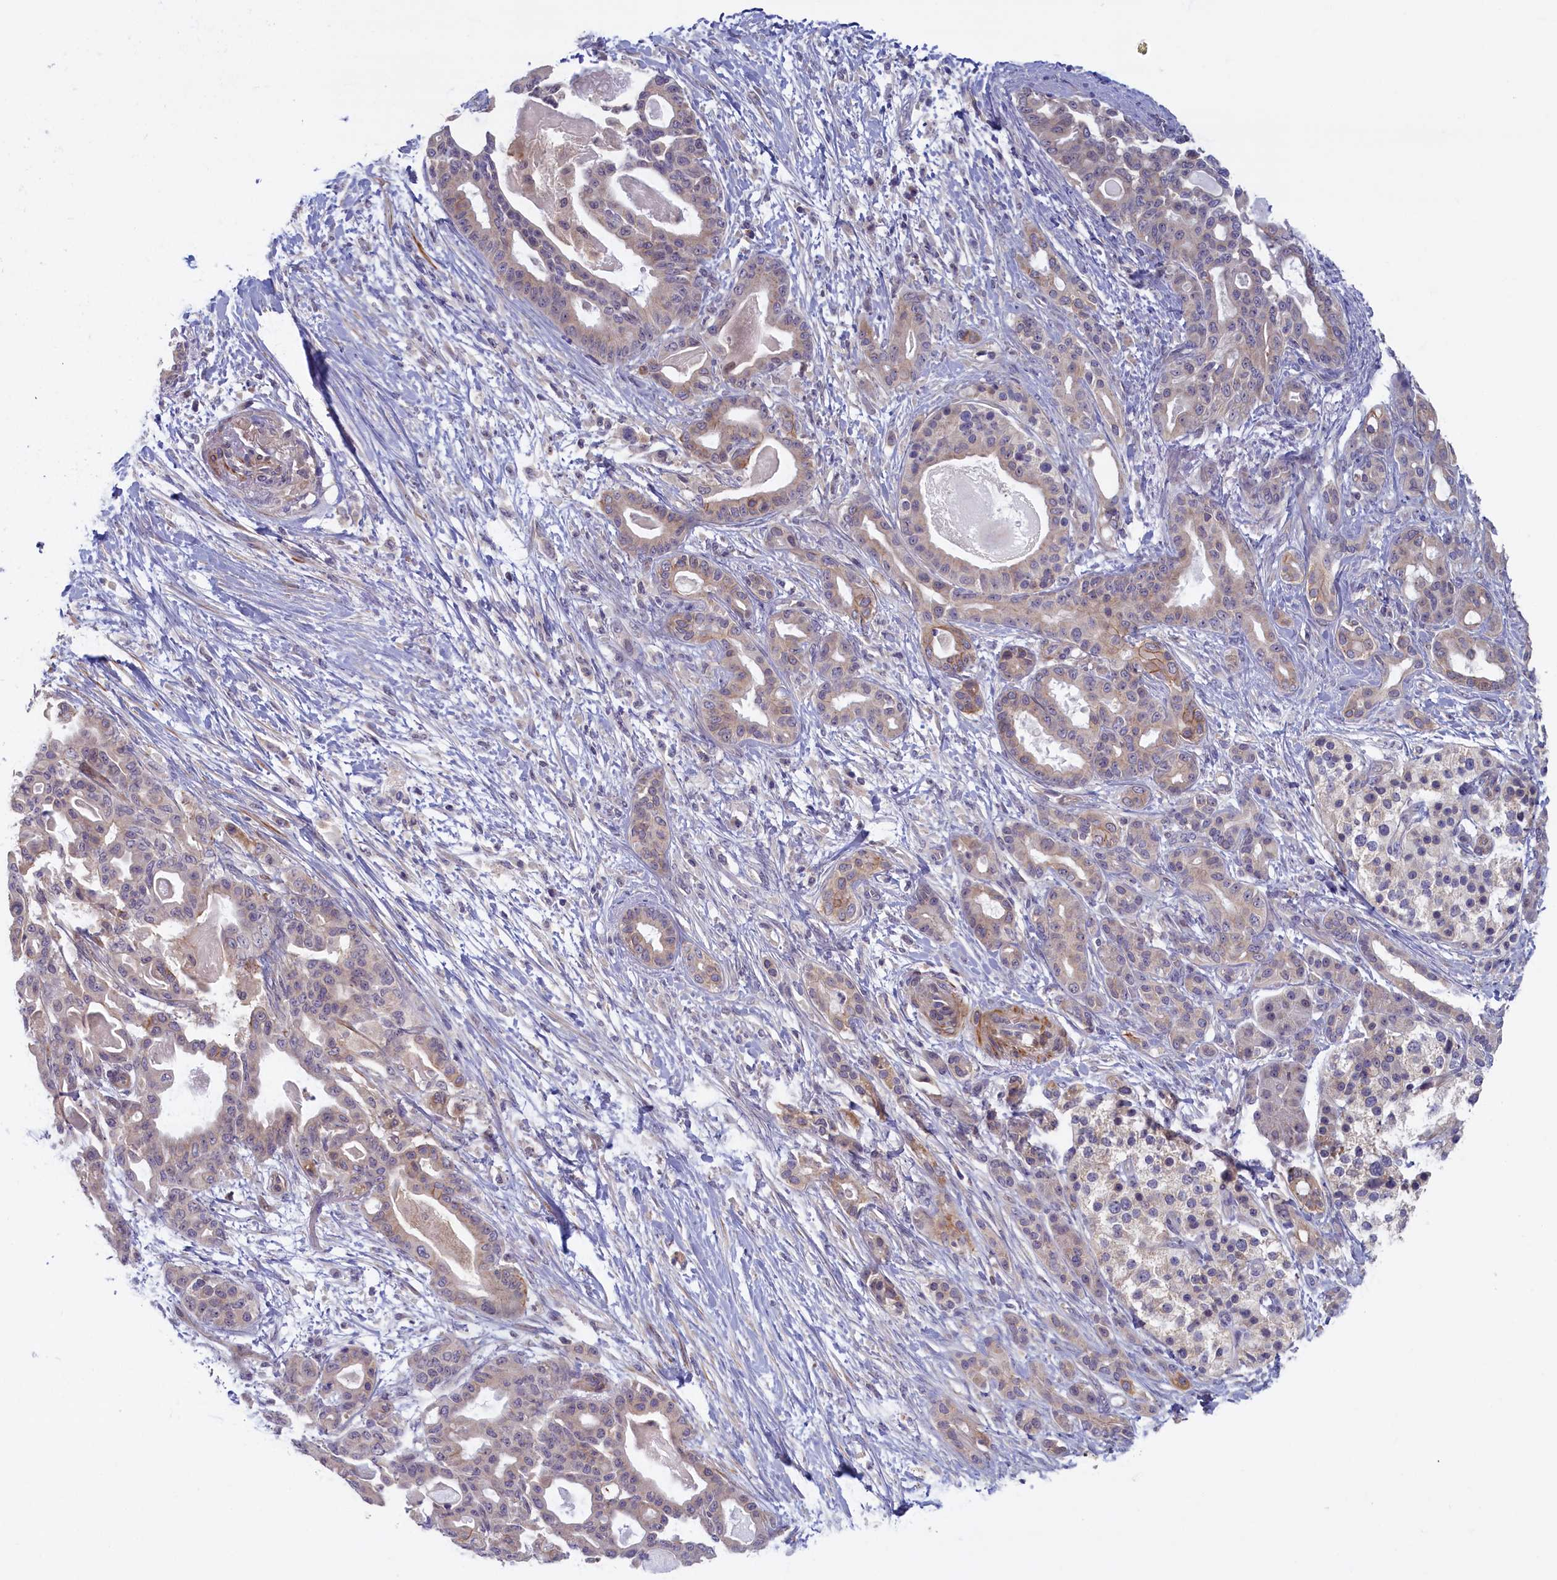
{"staining": {"intensity": "weak", "quantity": ">75%", "location": "cytoplasmic/membranous"}, "tissue": "pancreatic cancer", "cell_type": "Tumor cells", "image_type": "cancer", "snomed": [{"axis": "morphology", "description": "Adenocarcinoma, NOS"}, {"axis": "topography", "description": "Pancreas"}], "caption": "Protein expression analysis of pancreatic cancer (adenocarcinoma) displays weak cytoplasmic/membranous expression in approximately >75% of tumor cells. Using DAB (brown) and hematoxylin (blue) stains, captured at high magnification using brightfield microscopy.", "gene": "TRPM4", "patient": {"sex": "male", "age": 63}}